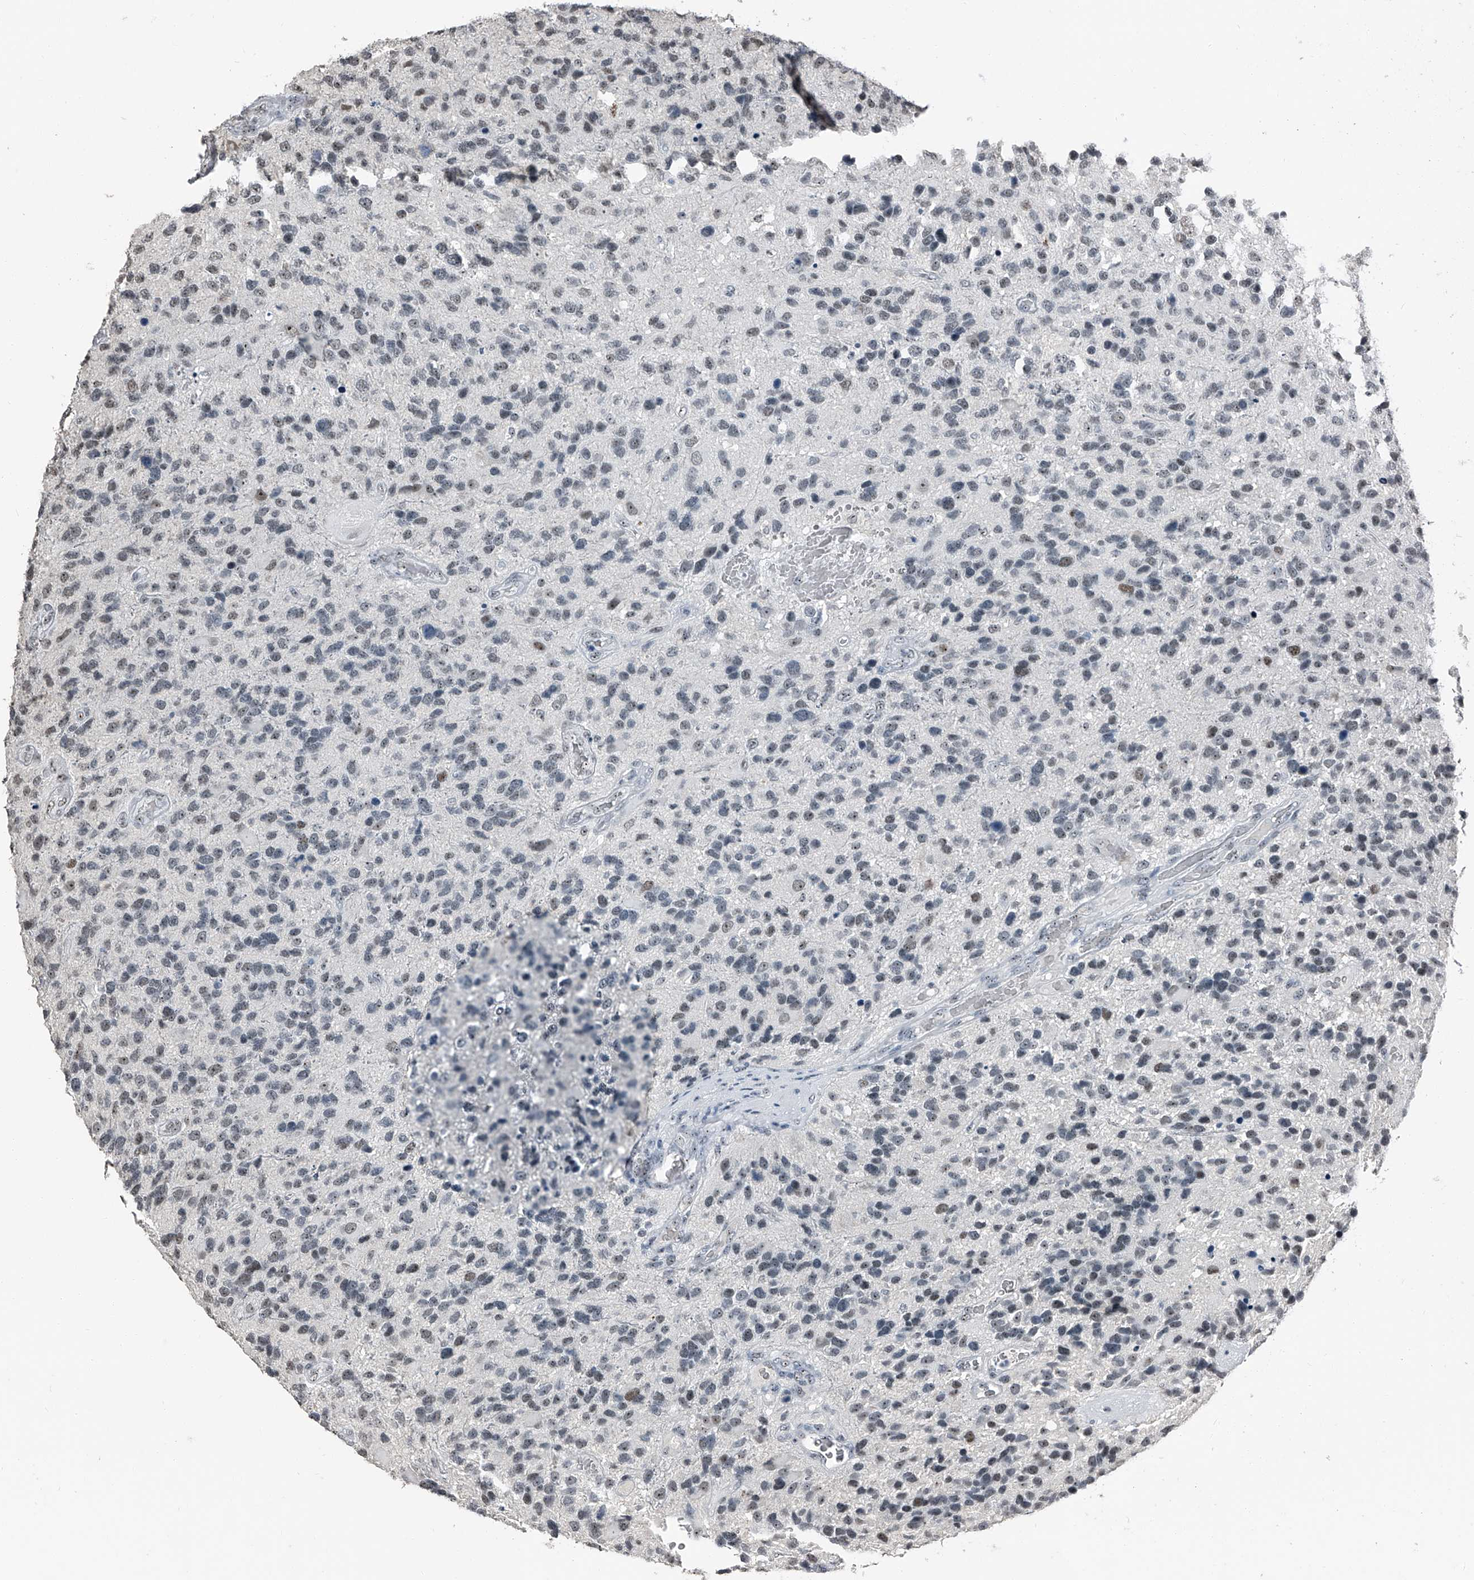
{"staining": {"intensity": "weak", "quantity": "25%-75%", "location": "nuclear"}, "tissue": "glioma", "cell_type": "Tumor cells", "image_type": "cancer", "snomed": [{"axis": "morphology", "description": "Glioma, malignant, High grade"}, {"axis": "topography", "description": "Brain"}], "caption": "Protein staining of high-grade glioma (malignant) tissue exhibits weak nuclear positivity in about 25%-75% of tumor cells. The staining was performed using DAB (3,3'-diaminobenzidine) to visualize the protein expression in brown, while the nuclei were stained in blue with hematoxylin (Magnification: 20x).", "gene": "TCOF1", "patient": {"sex": "female", "age": 58}}